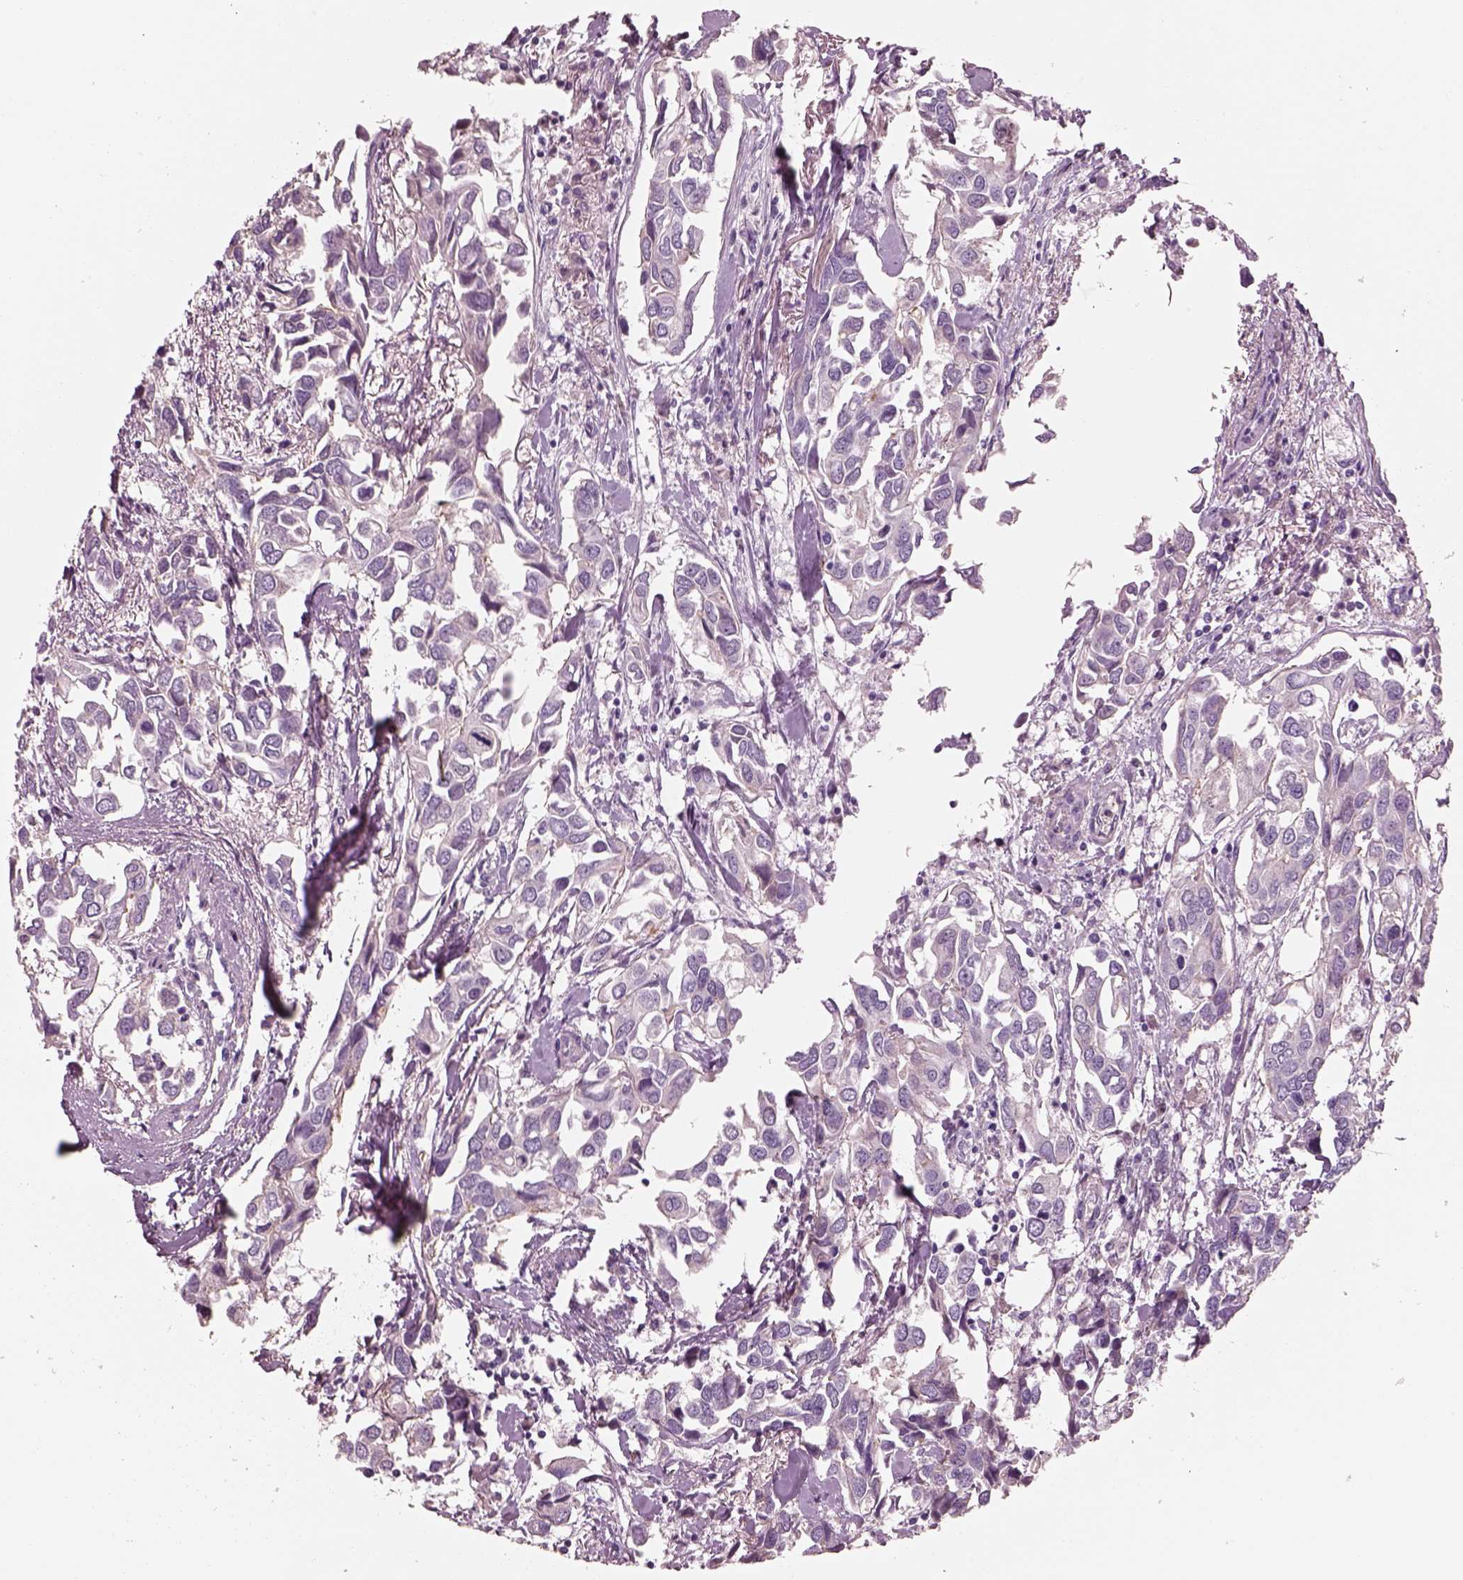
{"staining": {"intensity": "negative", "quantity": "none", "location": "none"}, "tissue": "breast cancer", "cell_type": "Tumor cells", "image_type": "cancer", "snomed": [{"axis": "morphology", "description": "Duct carcinoma"}, {"axis": "topography", "description": "Breast"}], "caption": "The photomicrograph exhibits no significant staining in tumor cells of breast cancer.", "gene": "IGLL1", "patient": {"sex": "female", "age": 83}}